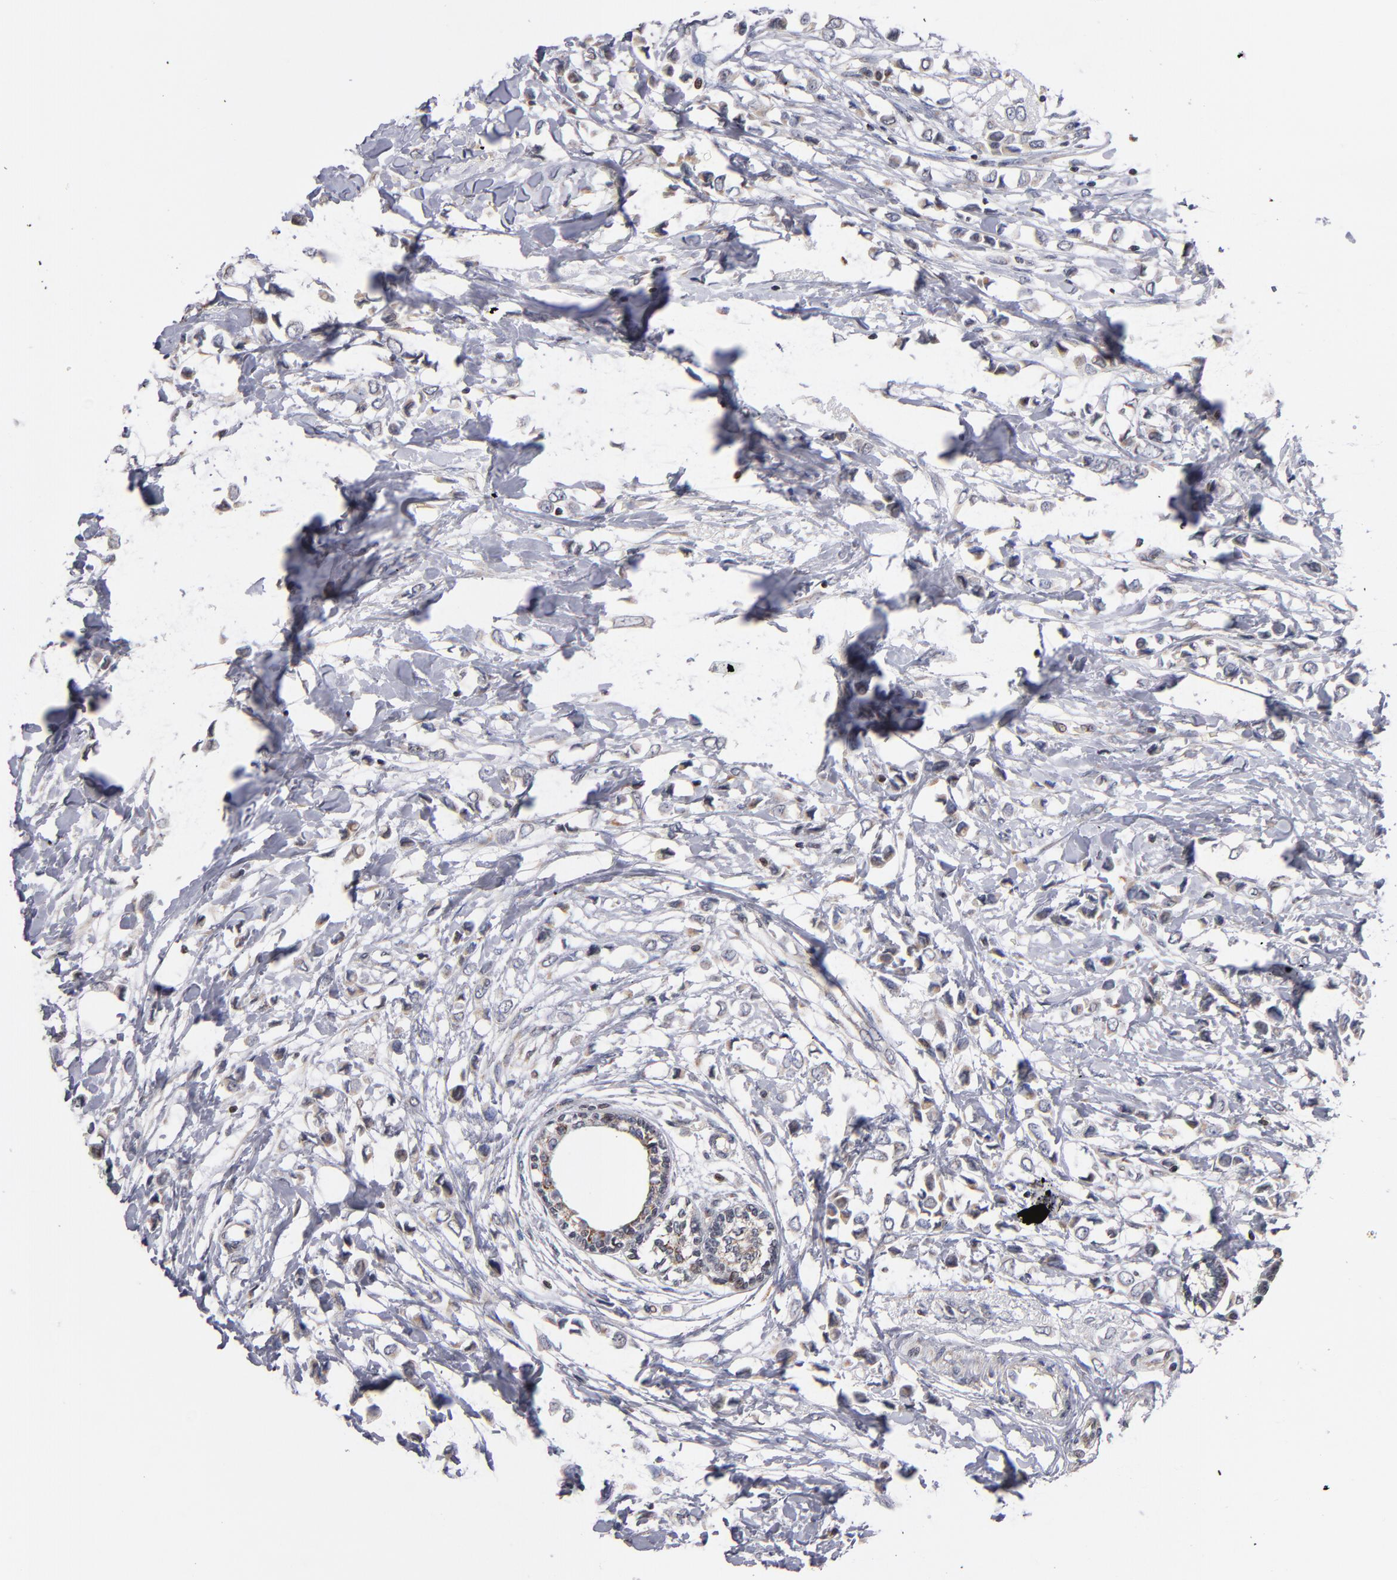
{"staining": {"intensity": "weak", "quantity": "25%-75%", "location": "cytoplasmic/membranous"}, "tissue": "breast cancer", "cell_type": "Tumor cells", "image_type": "cancer", "snomed": [{"axis": "morphology", "description": "Lobular carcinoma"}, {"axis": "topography", "description": "Breast"}], "caption": "Immunohistochemistry photomicrograph of neoplastic tissue: human breast cancer (lobular carcinoma) stained using immunohistochemistry (IHC) displays low levels of weak protein expression localized specifically in the cytoplasmic/membranous of tumor cells, appearing as a cytoplasmic/membranous brown color.", "gene": "ODF2", "patient": {"sex": "female", "age": 51}}